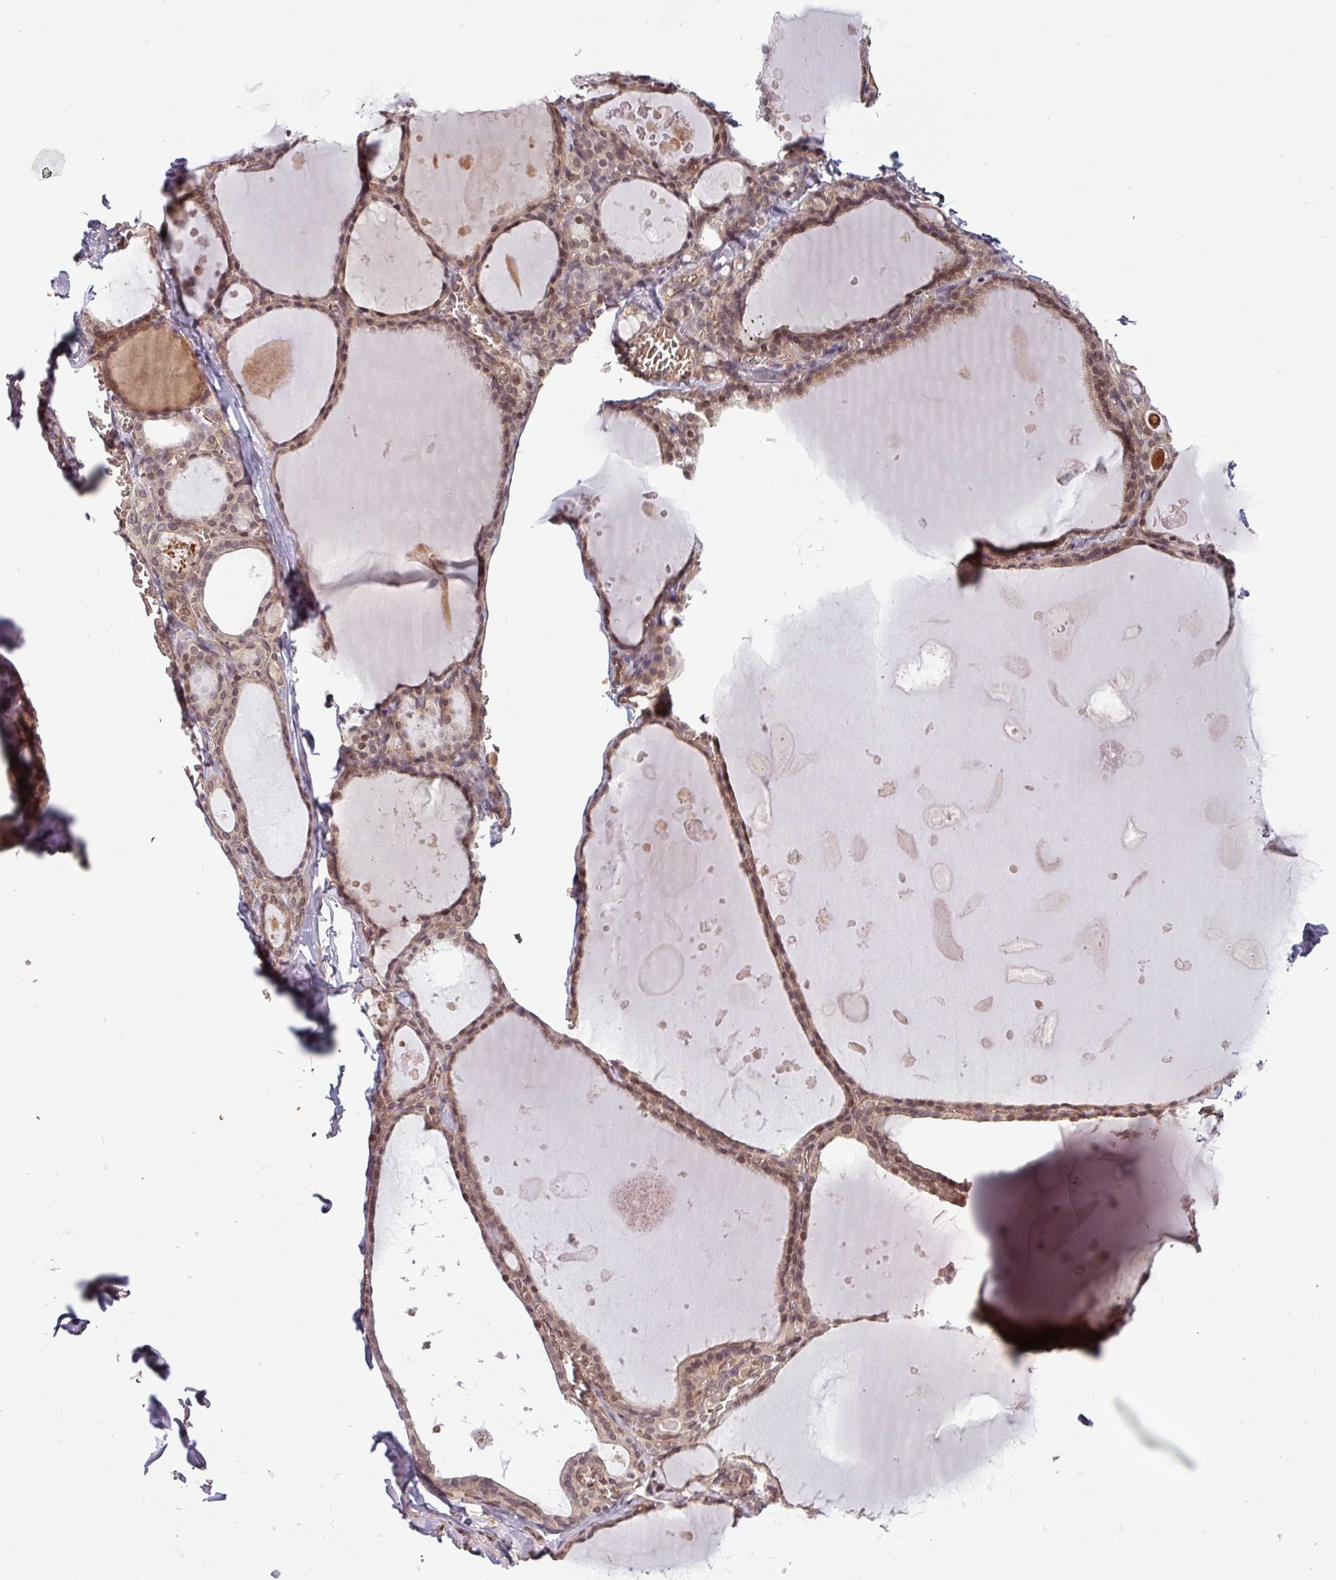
{"staining": {"intensity": "moderate", "quantity": ">75%", "location": "cytoplasmic/membranous,nuclear"}, "tissue": "thyroid gland", "cell_type": "Glandular cells", "image_type": "normal", "snomed": [{"axis": "morphology", "description": "Normal tissue, NOS"}, {"axis": "topography", "description": "Thyroid gland"}], "caption": "Immunohistochemistry staining of unremarkable thyroid gland, which demonstrates medium levels of moderate cytoplasmic/membranous,nuclear positivity in about >75% of glandular cells indicating moderate cytoplasmic/membranous,nuclear protein expression. The staining was performed using DAB (brown) for protein detection and nuclei were counterstained in hematoxylin (blue).", "gene": "RBM4B", "patient": {"sex": "male", "age": 56}}